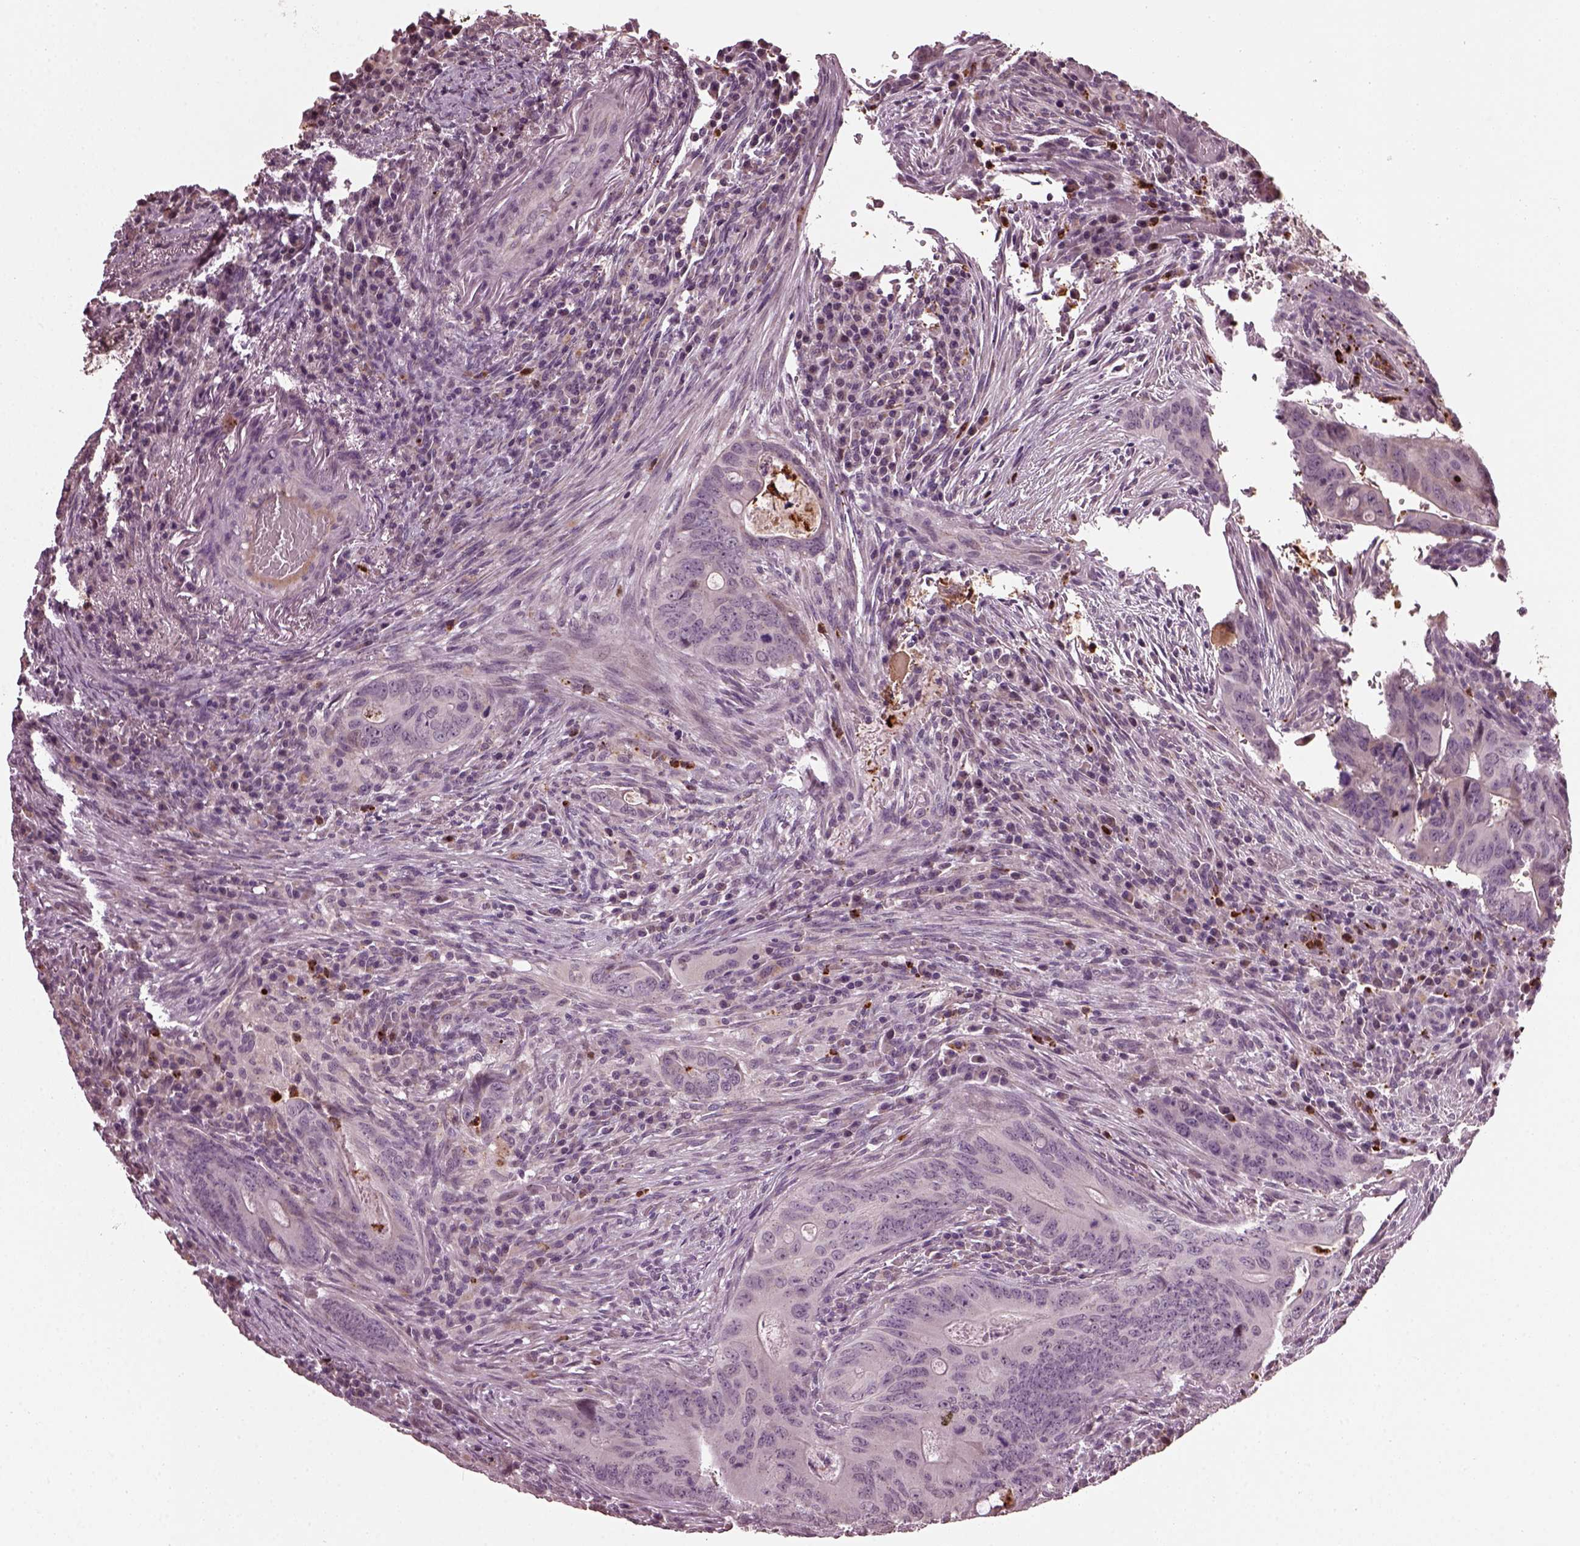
{"staining": {"intensity": "negative", "quantity": "none", "location": "none"}, "tissue": "colorectal cancer", "cell_type": "Tumor cells", "image_type": "cancer", "snomed": [{"axis": "morphology", "description": "Adenocarcinoma, NOS"}, {"axis": "topography", "description": "Colon"}], "caption": "Immunohistochemistry micrograph of neoplastic tissue: colorectal cancer stained with DAB exhibits no significant protein positivity in tumor cells.", "gene": "RUFY3", "patient": {"sex": "female", "age": 74}}